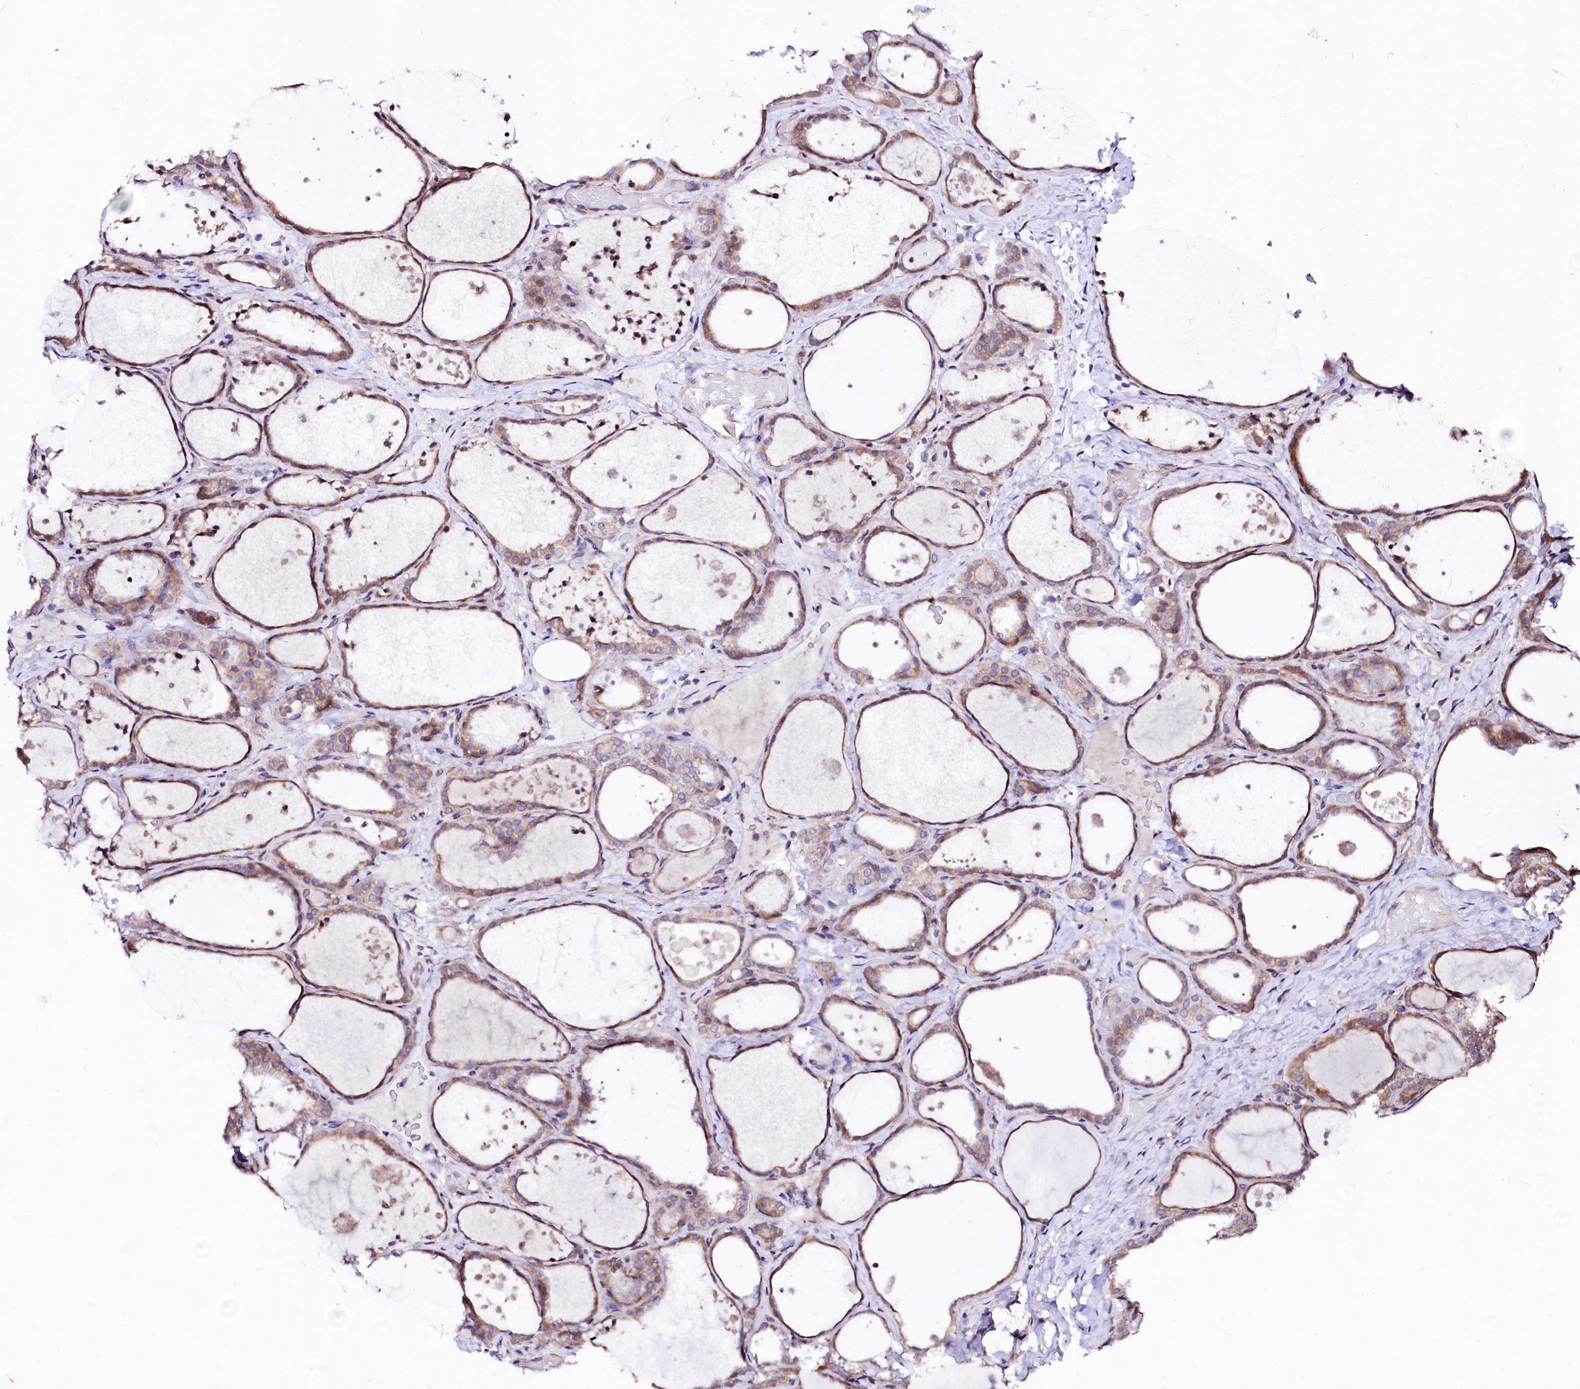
{"staining": {"intensity": "moderate", "quantity": ">75%", "location": "cytoplasmic/membranous"}, "tissue": "thyroid gland", "cell_type": "Glandular cells", "image_type": "normal", "snomed": [{"axis": "morphology", "description": "Normal tissue, NOS"}, {"axis": "topography", "description": "Thyroid gland"}], "caption": "IHC of unremarkable human thyroid gland displays medium levels of moderate cytoplasmic/membranous staining in approximately >75% of glandular cells.", "gene": "GPR176", "patient": {"sex": "female", "age": 44}}